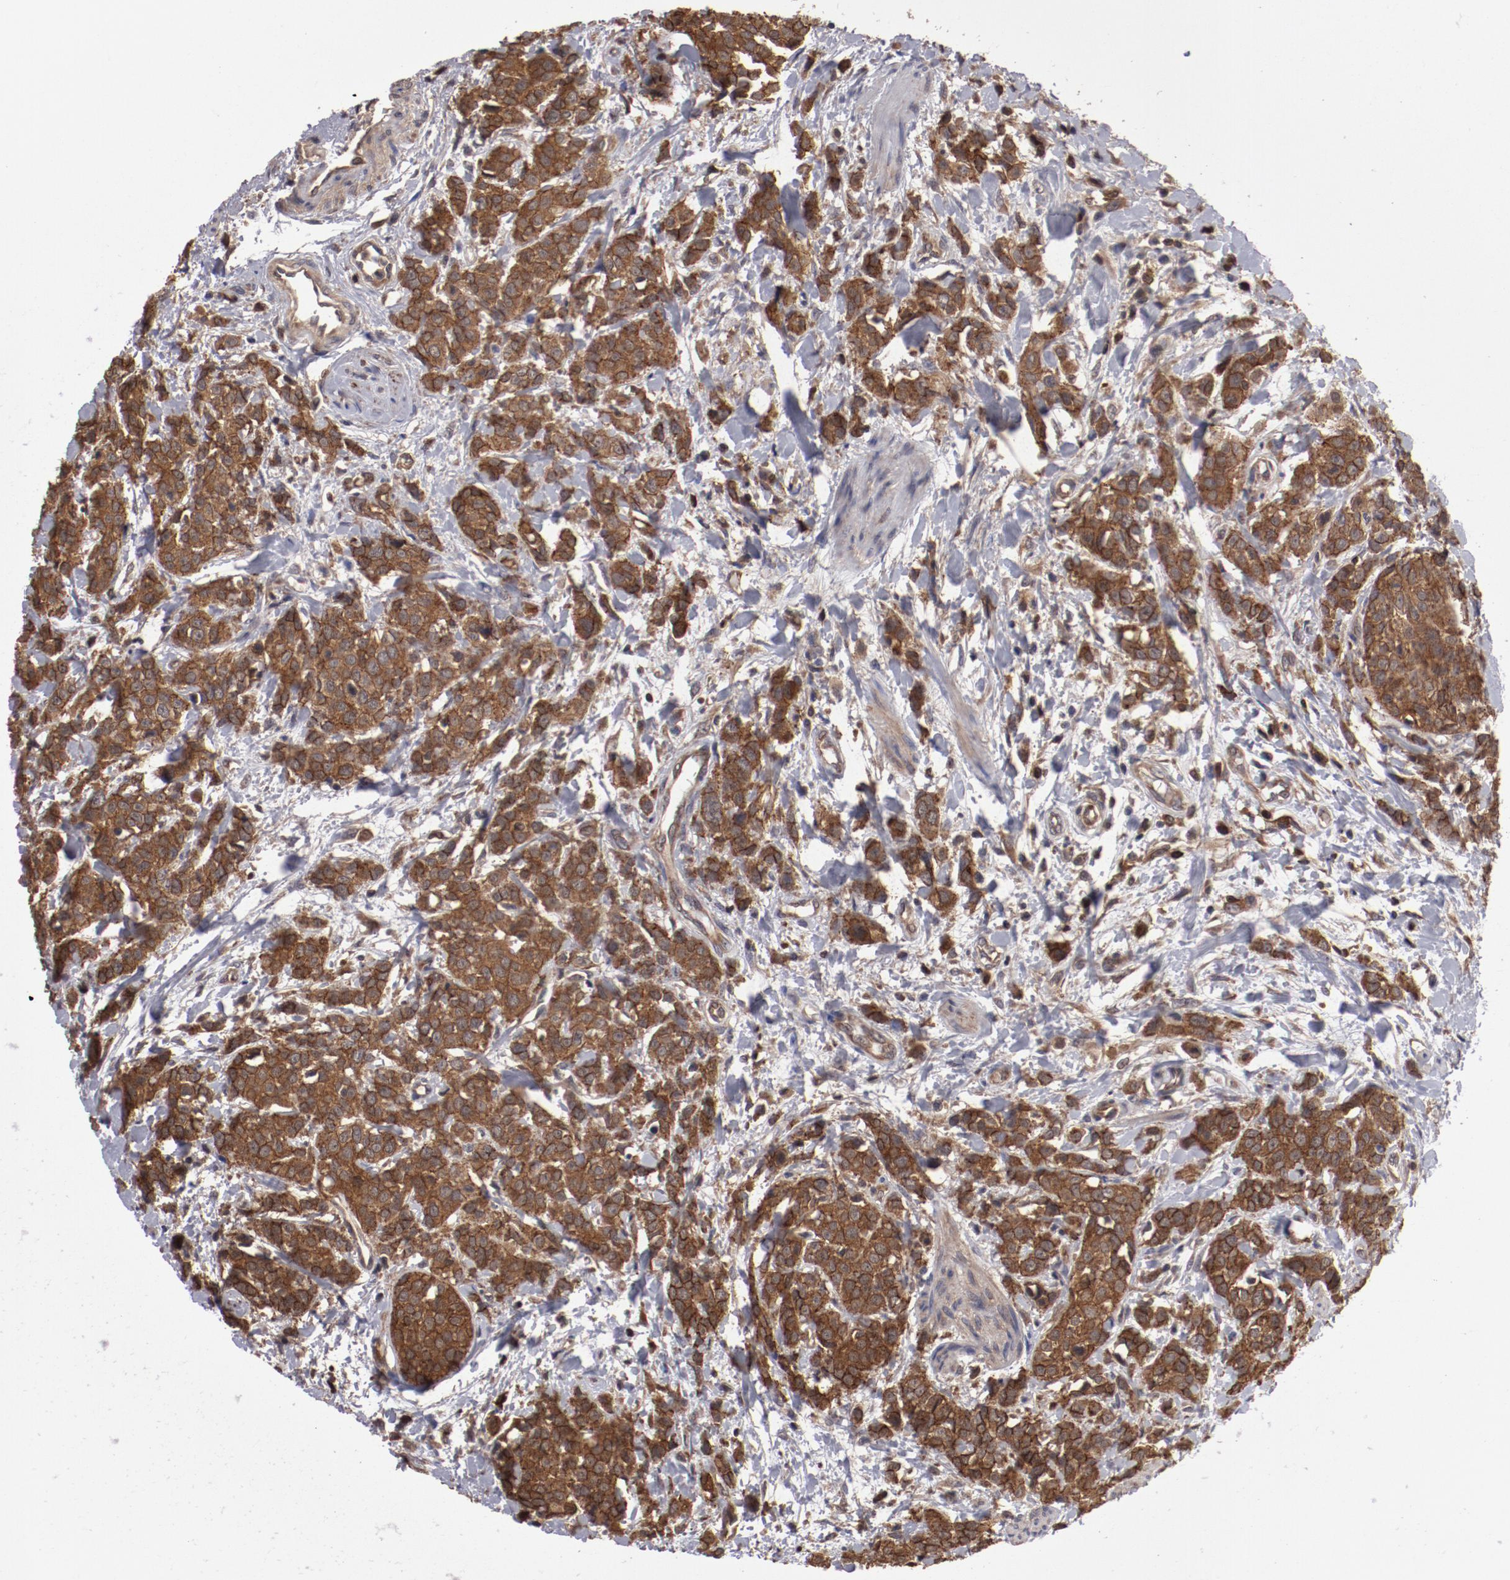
{"staining": {"intensity": "moderate", "quantity": ">75%", "location": "cytoplasmic/membranous"}, "tissue": "urothelial cancer", "cell_type": "Tumor cells", "image_type": "cancer", "snomed": [{"axis": "morphology", "description": "Urothelial carcinoma, High grade"}, {"axis": "topography", "description": "Urinary bladder"}], "caption": "Urothelial carcinoma (high-grade) stained with DAB immunohistochemistry (IHC) reveals medium levels of moderate cytoplasmic/membranous expression in approximately >75% of tumor cells.", "gene": "RPS6KA6", "patient": {"sex": "male", "age": 56}}